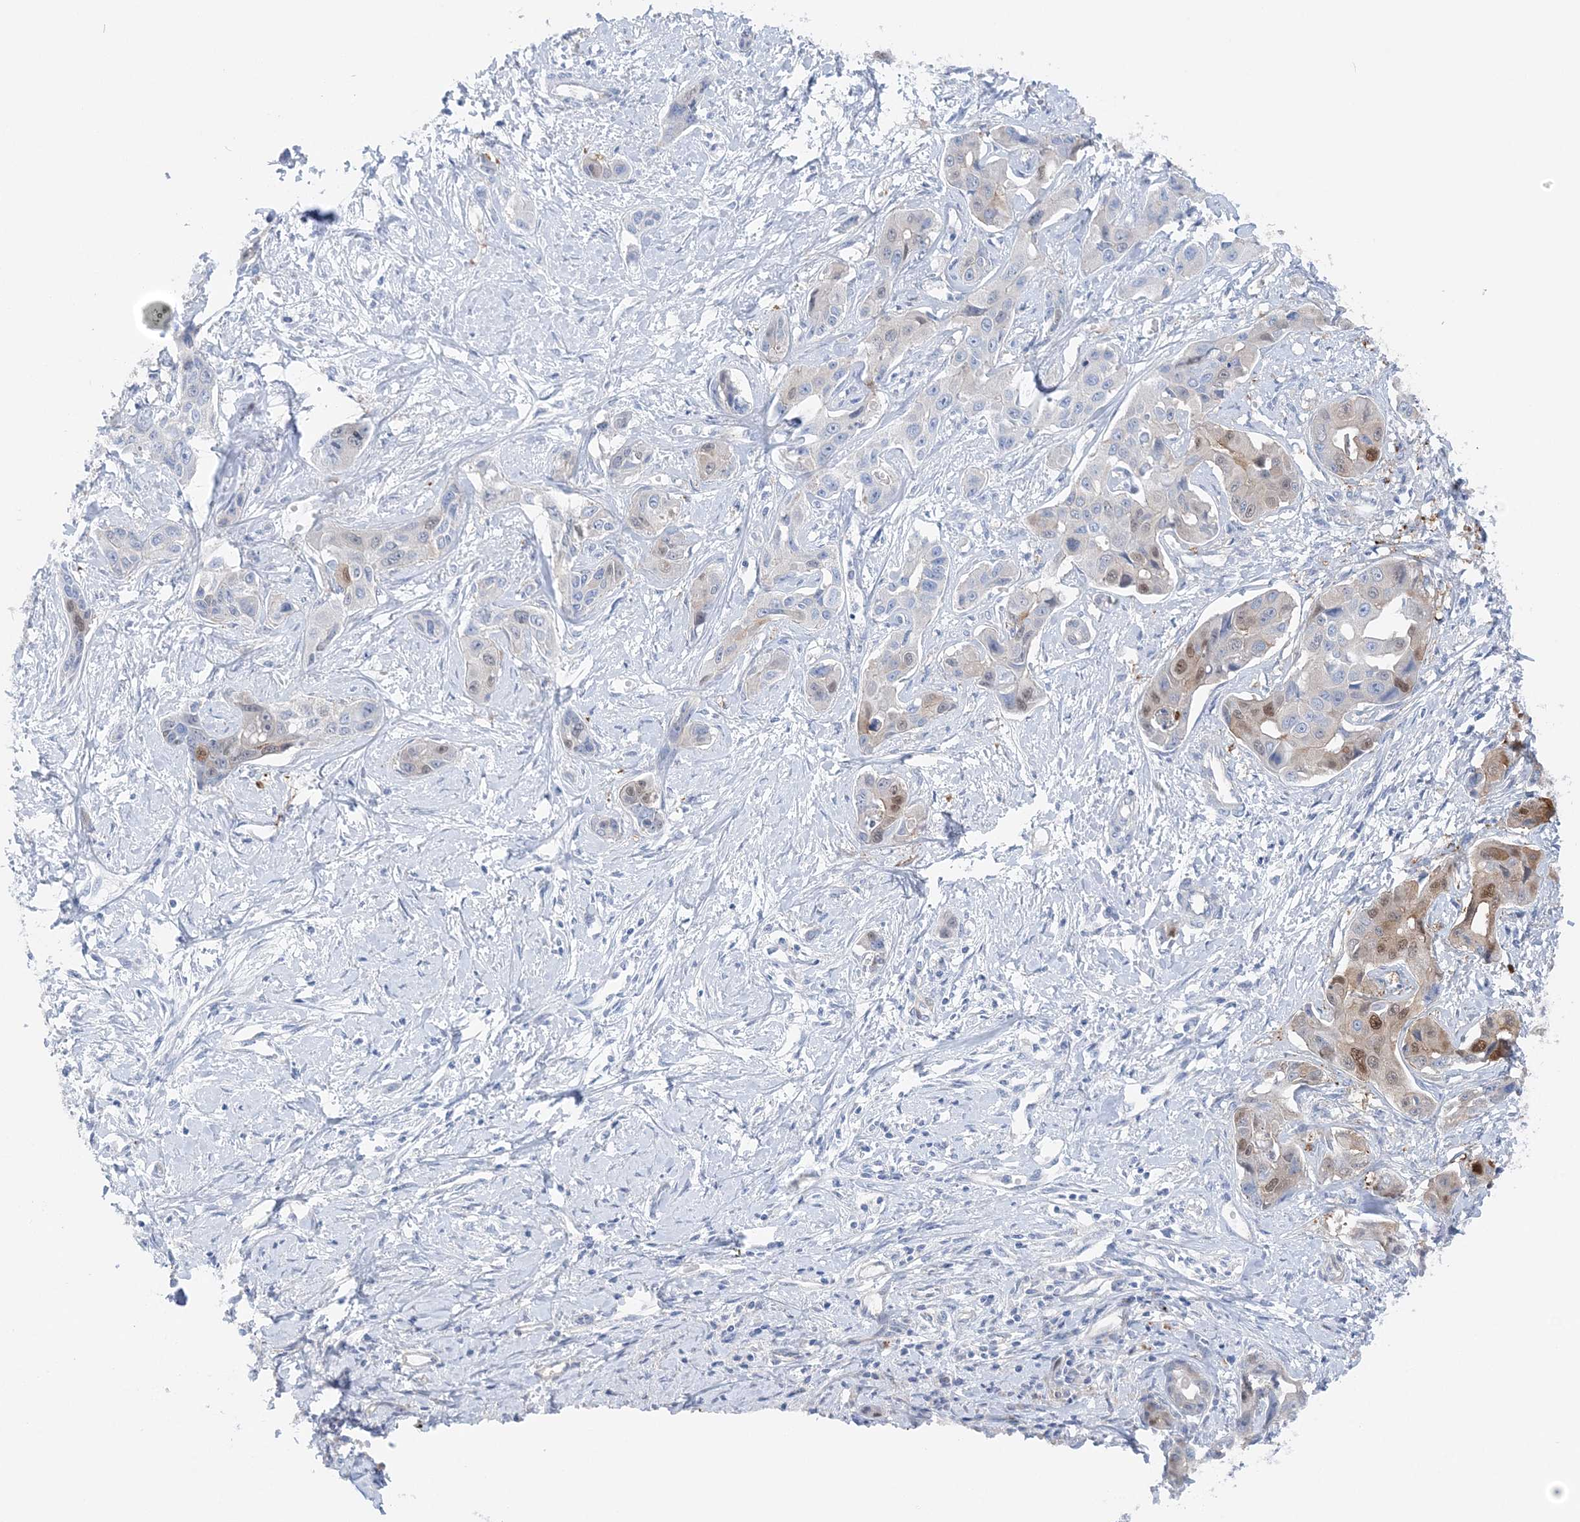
{"staining": {"intensity": "moderate", "quantity": "<25%", "location": "nuclear"}, "tissue": "liver cancer", "cell_type": "Tumor cells", "image_type": "cancer", "snomed": [{"axis": "morphology", "description": "Cholangiocarcinoma"}, {"axis": "topography", "description": "Liver"}], "caption": "Protein staining of cholangiocarcinoma (liver) tissue displays moderate nuclear expression in about <25% of tumor cells. The protein is stained brown, and the nuclei are stained in blue (DAB IHC with brightfield microscopy, high magnification).", "gene": "HMGCS1", "patient": {"sex": "male", "age": 59}}